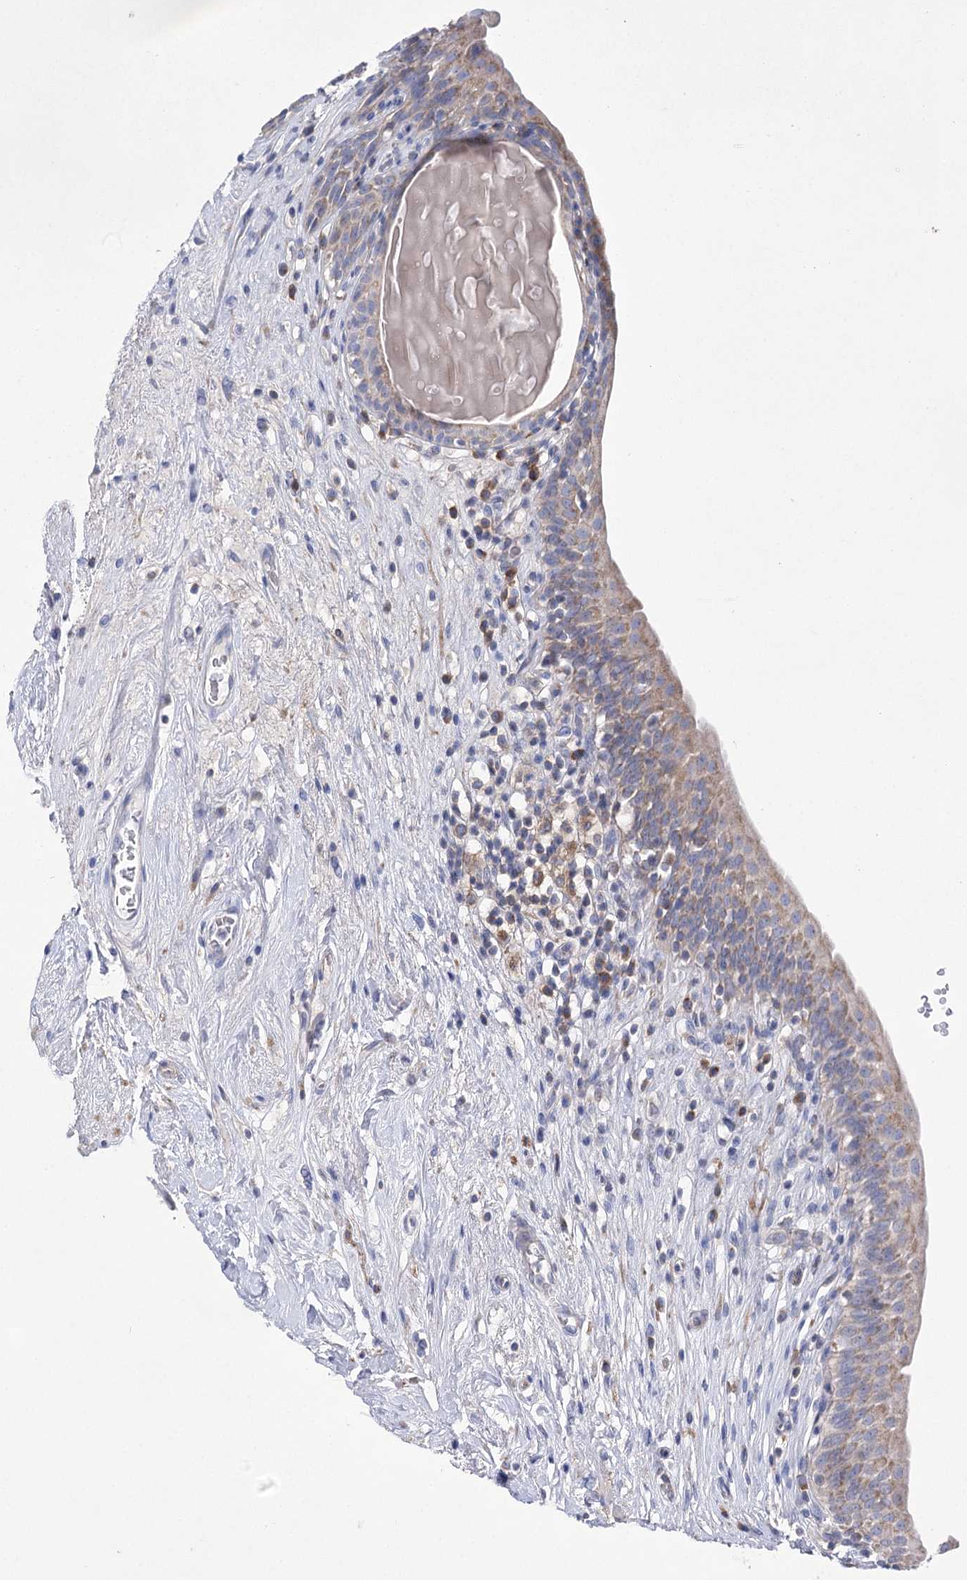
{"staining": {"intensity": "moderate", "quantity": "25%-75%", "location": "cytoplasmic/membranous"}, "tissue": "urinary bladder", "cell_type": "Urothelial cells", "image_type": "normal", "snomed": [{"axis": "morphology", "description": "Normal tissue, NOS"}, {"axis": "topography", "description": "Urinary bladder"}], "caption": "A medium amount of moderate cytoplasmic/membranous staining is seen in approximately 25%-75% of urothelial cells in unremarkable urinary bladder.", "gene": "COX15", "patient": {"sex": "male", "age": 83}}